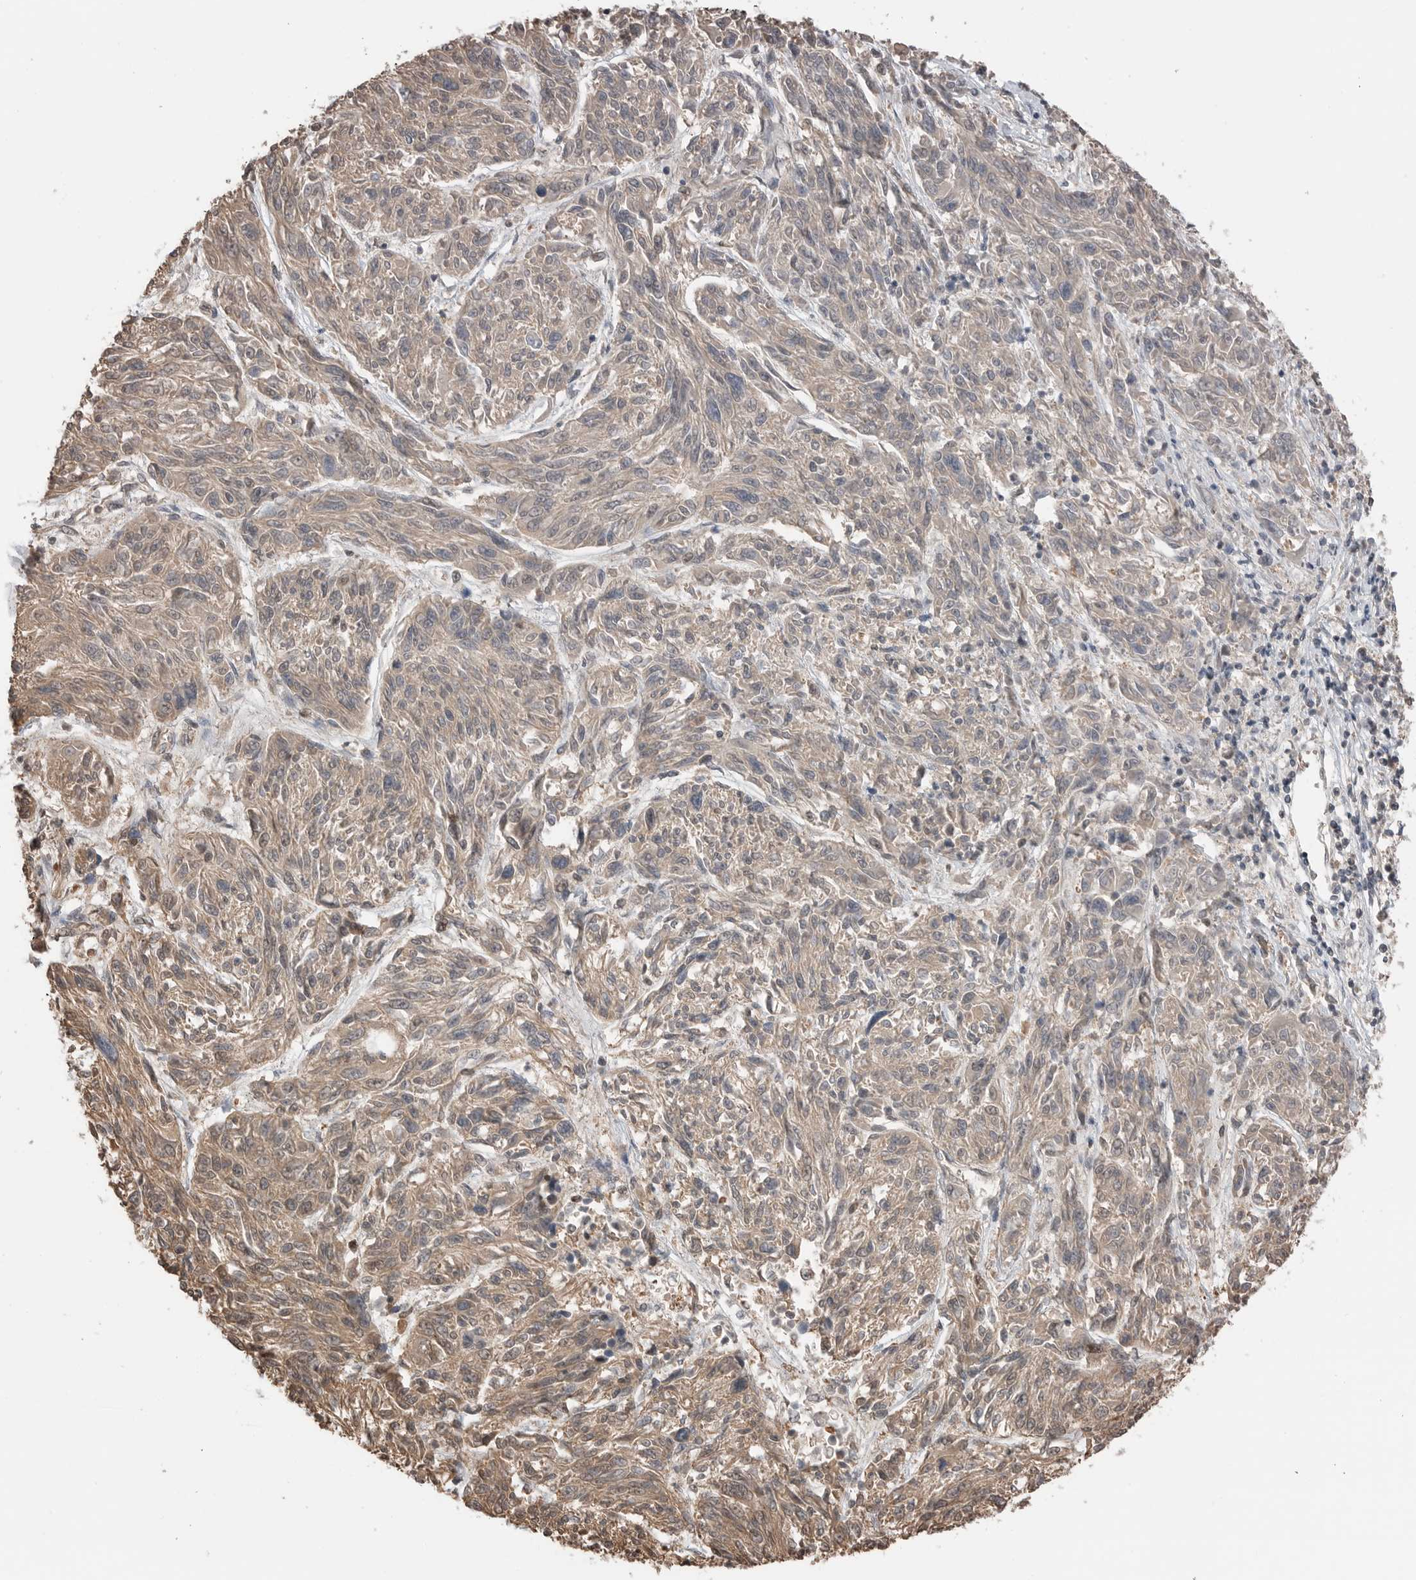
{"staining": {"intensity": "weak", "quantity": "25%-75%", "location": "cytoplasmic/membranous"}, "tissue": "melanoma", "cell_type": "Tumor cells", "image_type": "cancer", "snomed": [{"axis": "morphology", "description": "Malignant melanoma, NOS"}, {"axis": "topography", "description": "Skin"}], "caption": "The immunohistochemical stain labels weak cytoplasmic/membranous expression in tumor cells of melanoma tissue. The protein is shown in brown color, while the nuclei are stained blue.", "gene": "PEAK1", "patient": {"sex": "male", "age": 53}}